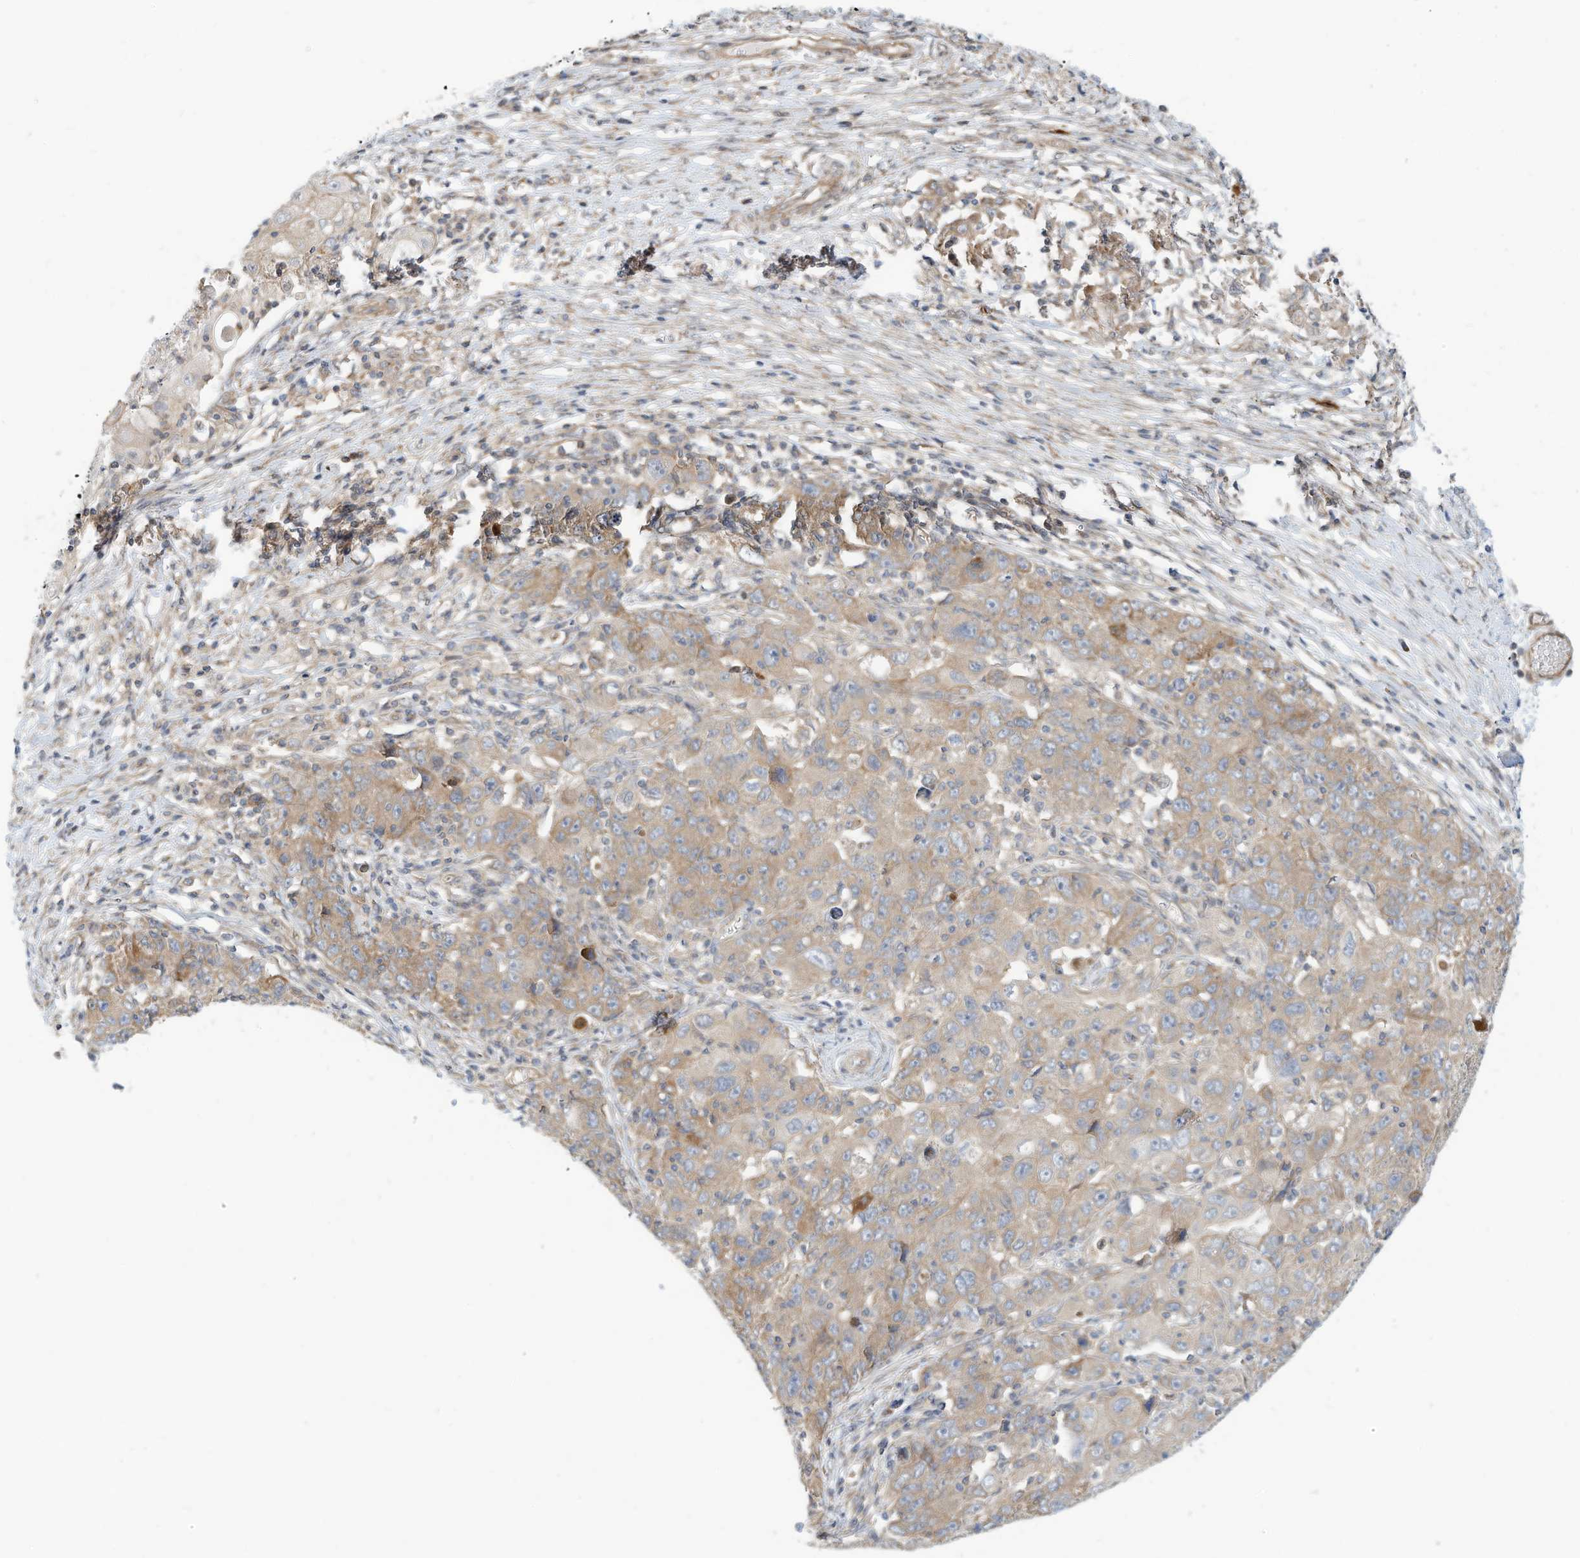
{"staining": {"intensity": "weak", "quantity": "25%-75%", "location": "cytoplasmic/membranous"}, "tissue": "ovarian cancer", "cell_type": "Tumor cells", "image_type": "cancer", "snomed": [{"axis": "morphology", "description": "Carcinoma, endometroid"}, {"axis": "topography", "description": "Ovary"}], "caption": "The immunohistochemical stain labels weak cytoplasmic/membranous positivity in tumor cells of ovarian cancer tissue.", "gene": "OFD1", "patient": {"sex": "female", "age": 42}}